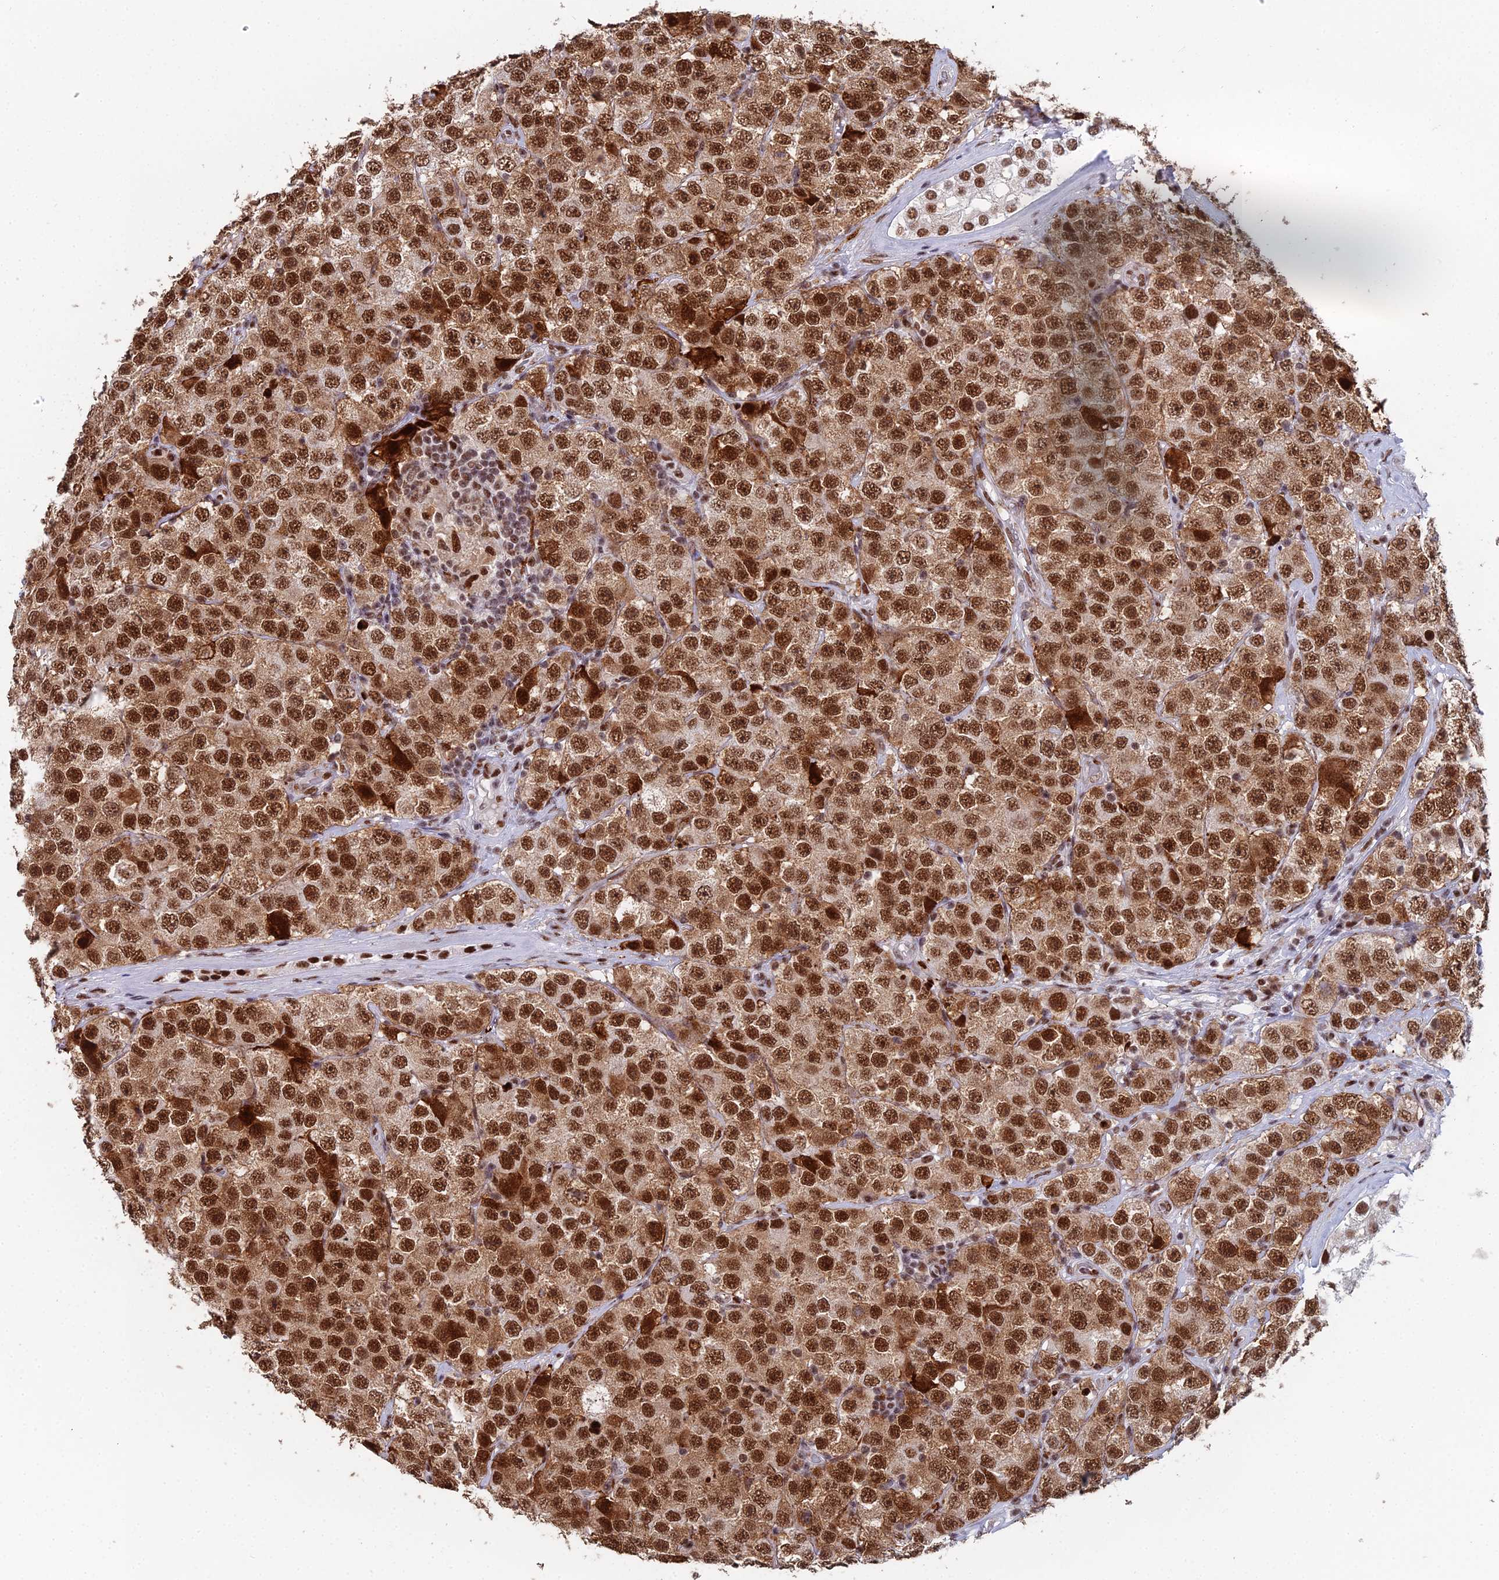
{"staining": {"intensity": "strong", "quantity": ">75%", "location": "cytoplasmic/membranous,nuclear"}, "tissue": "testis cancer", "cell_type": "Tumor cells", "image_type": "cancer", "snomed": [{"axis": "morphology", "description": "Seminoma, NOS"}, {"axis": "topography", "description": "Testis"}], "caption": "Testis cancer (seminoma) tissue exhibits strong cytoplasmic/membranous and nuclear positivity in approximately >75% of tumor cells, visualized by immunohistochemistry. The protein is stained brown, and the nuclei are stained in blue (DAB (3,3'-diaminobenzidine) IHC with brightfield microscopy, high magnification).", "gene": "SF3B3", "patient": {"sex": "male", "age": 28}}